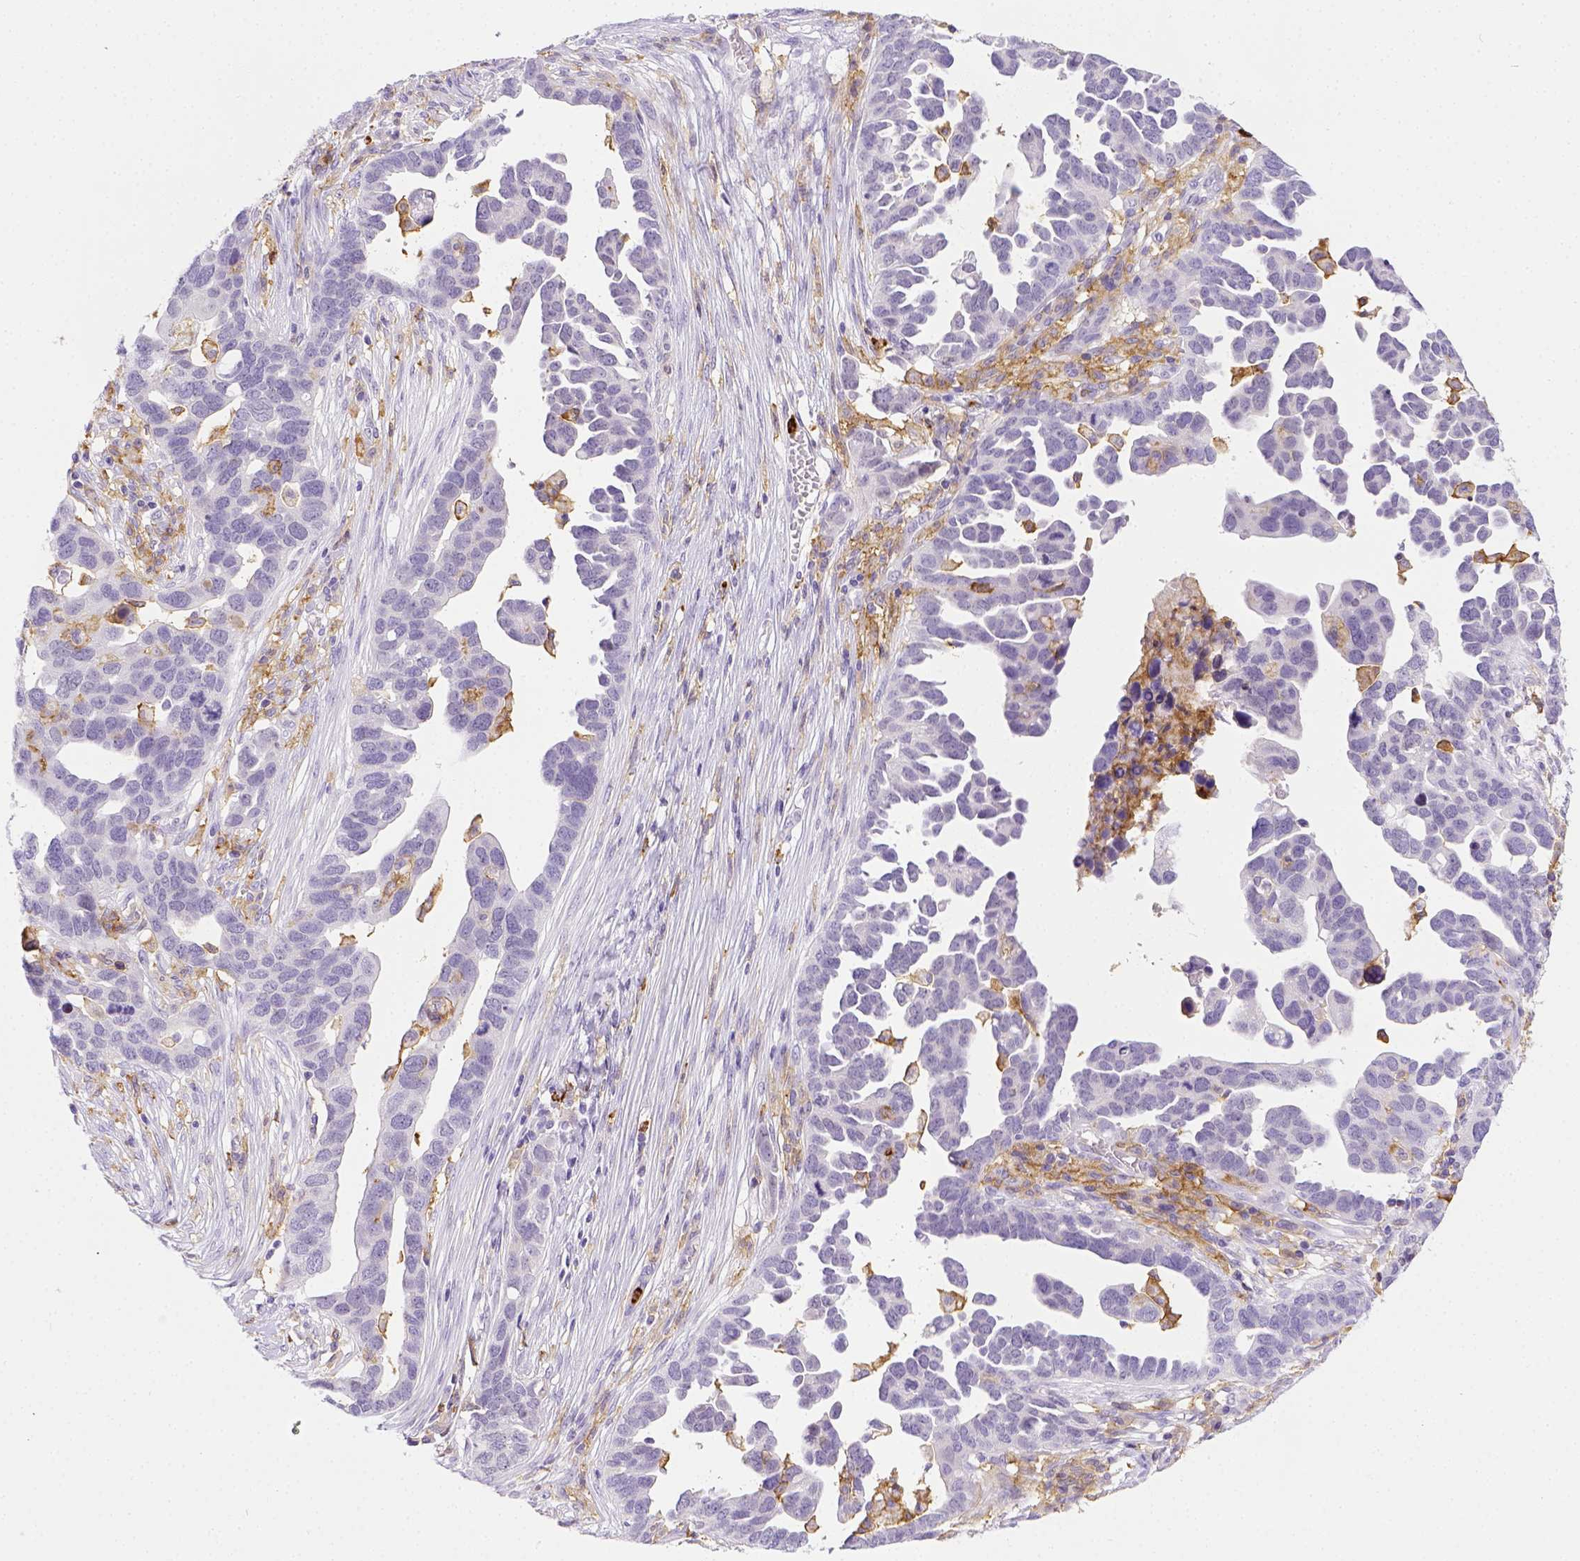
{"staining": {"intensity": "negative", "quantity": "none", "location": "none"}, "tissue": "ovarian cancer", "cell_type": "Tumor cells", "image_type": "cancer", "snomed": [{"axis": "morphology", "description": "Cystadenocarcinoma, serous, NOS"}, {"axis": "topography", "description": "Ovary"}], "caption": "A photomicrograph of ovarian serous cystadenocarcinoma stained for a protein exhibits no brown staining in tumor cells. Nuclei are stained in blue.", "gene": "ITGAM", "patient": {"sex": "female", "age": 54}}